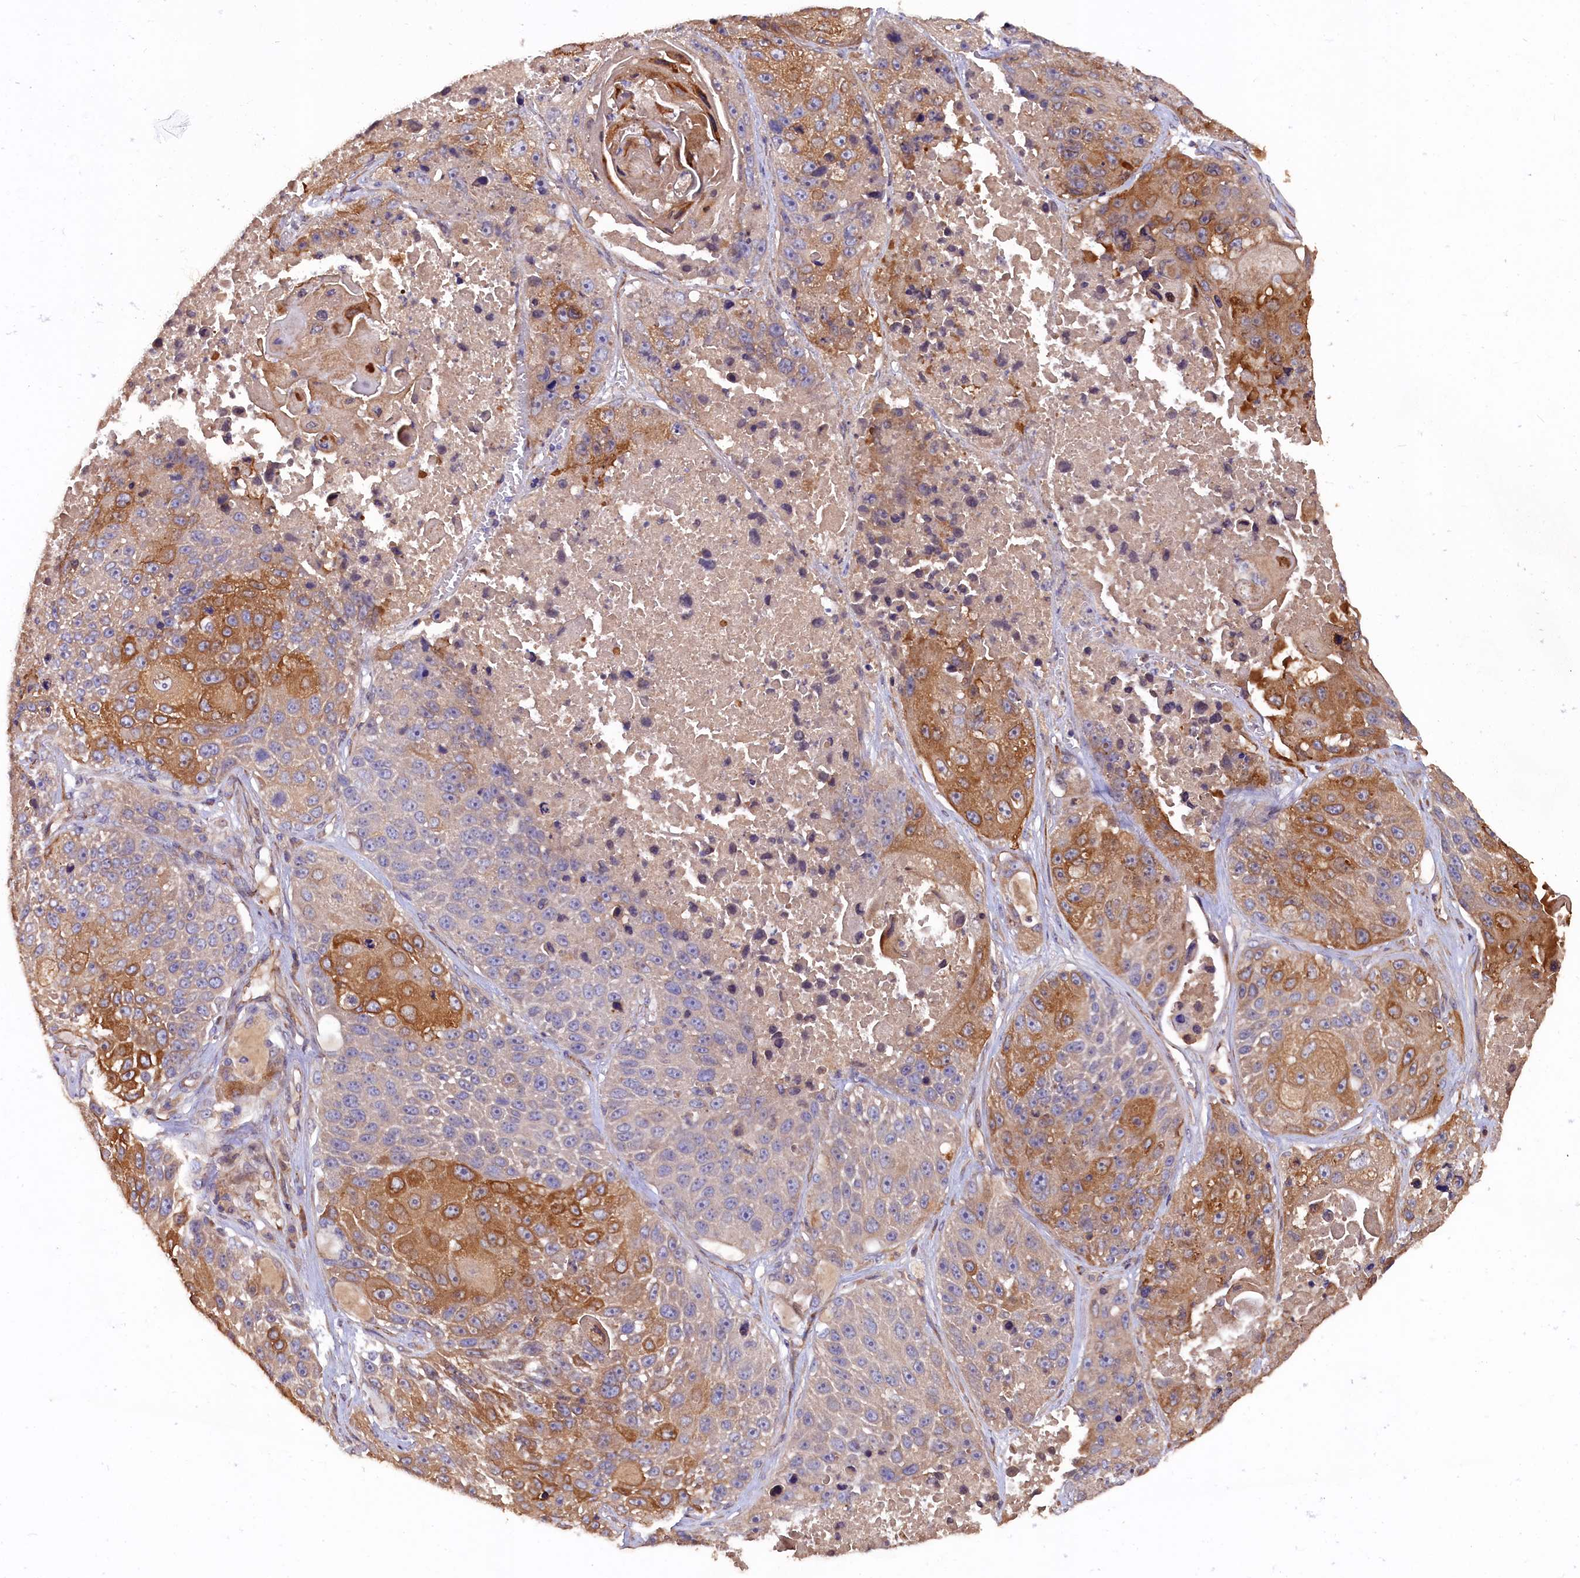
{"staining": {"intensity": "moderate", "quantity": "25%-75%", "location": "cytoplasmic/membranous"}, "tissue": "lung cancer", "cell_type": "Tumor cells", "image_type": "cancer", "snomed": [{"axis": "morphology", "description": "Squamous cell carcinoma, NOS"}, {"axis": "topography", "description": "Lung"}], "caption": "Immunohistochemical staining of human squamous cell carcinoma (lung) demonstrates medium levels of moderate cytoplasmic/membranous expression in approximately 25%-75% of tumor cells.", "gene": "GREB1L", "patient": {"sex": "male", "age": 61}}